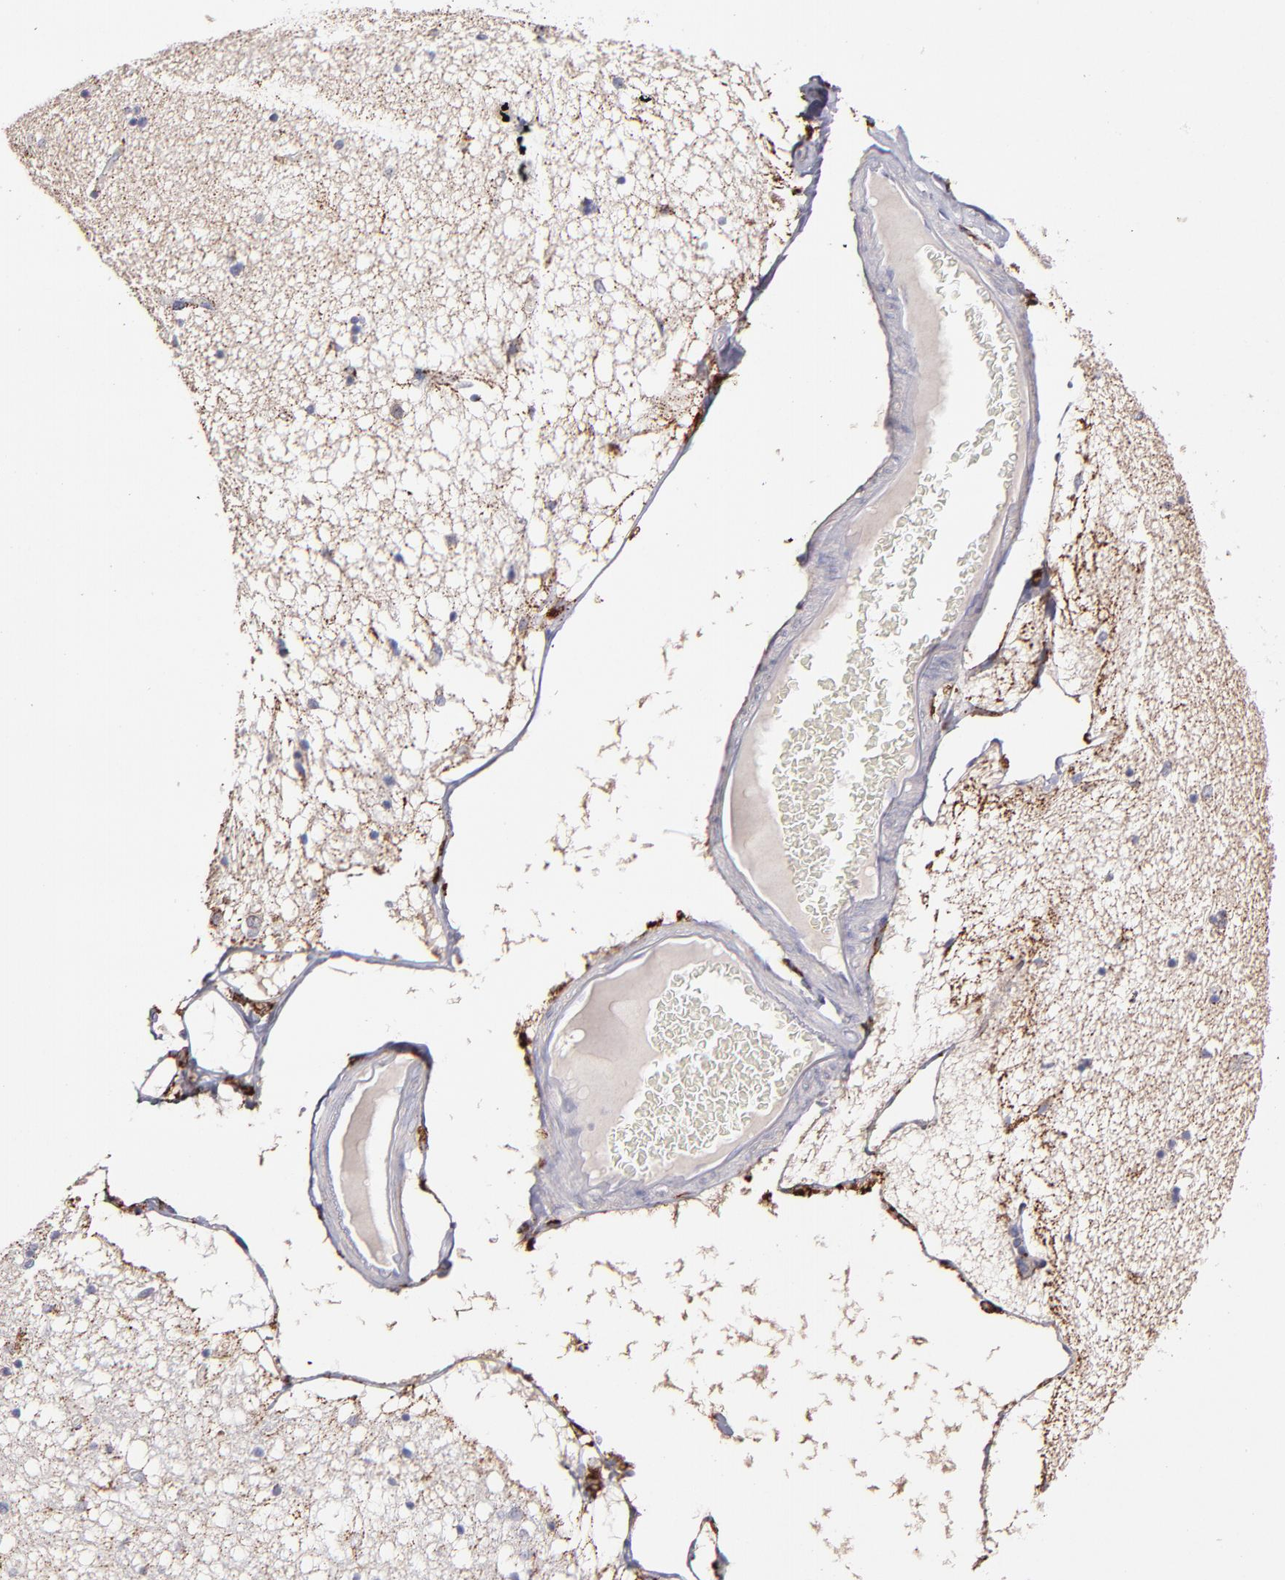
{"staining": {"intensity": "negative", "quantity": "none", "location": "none"}, "tissue": "hippocampus", "cell_type": "Glial cells", "image_type": "normal", "snomed": [{"axis": "morphology", "description": "Normal tissue, NOS"}, {"axis": "topography", "description": "Hippocampus"}], "caption": "Immunohistochemistry of unremarkable hippocampus shows no staining in glial cells.", "gene": "GLDC", "patient": {"sex": "female", "age": 54}}